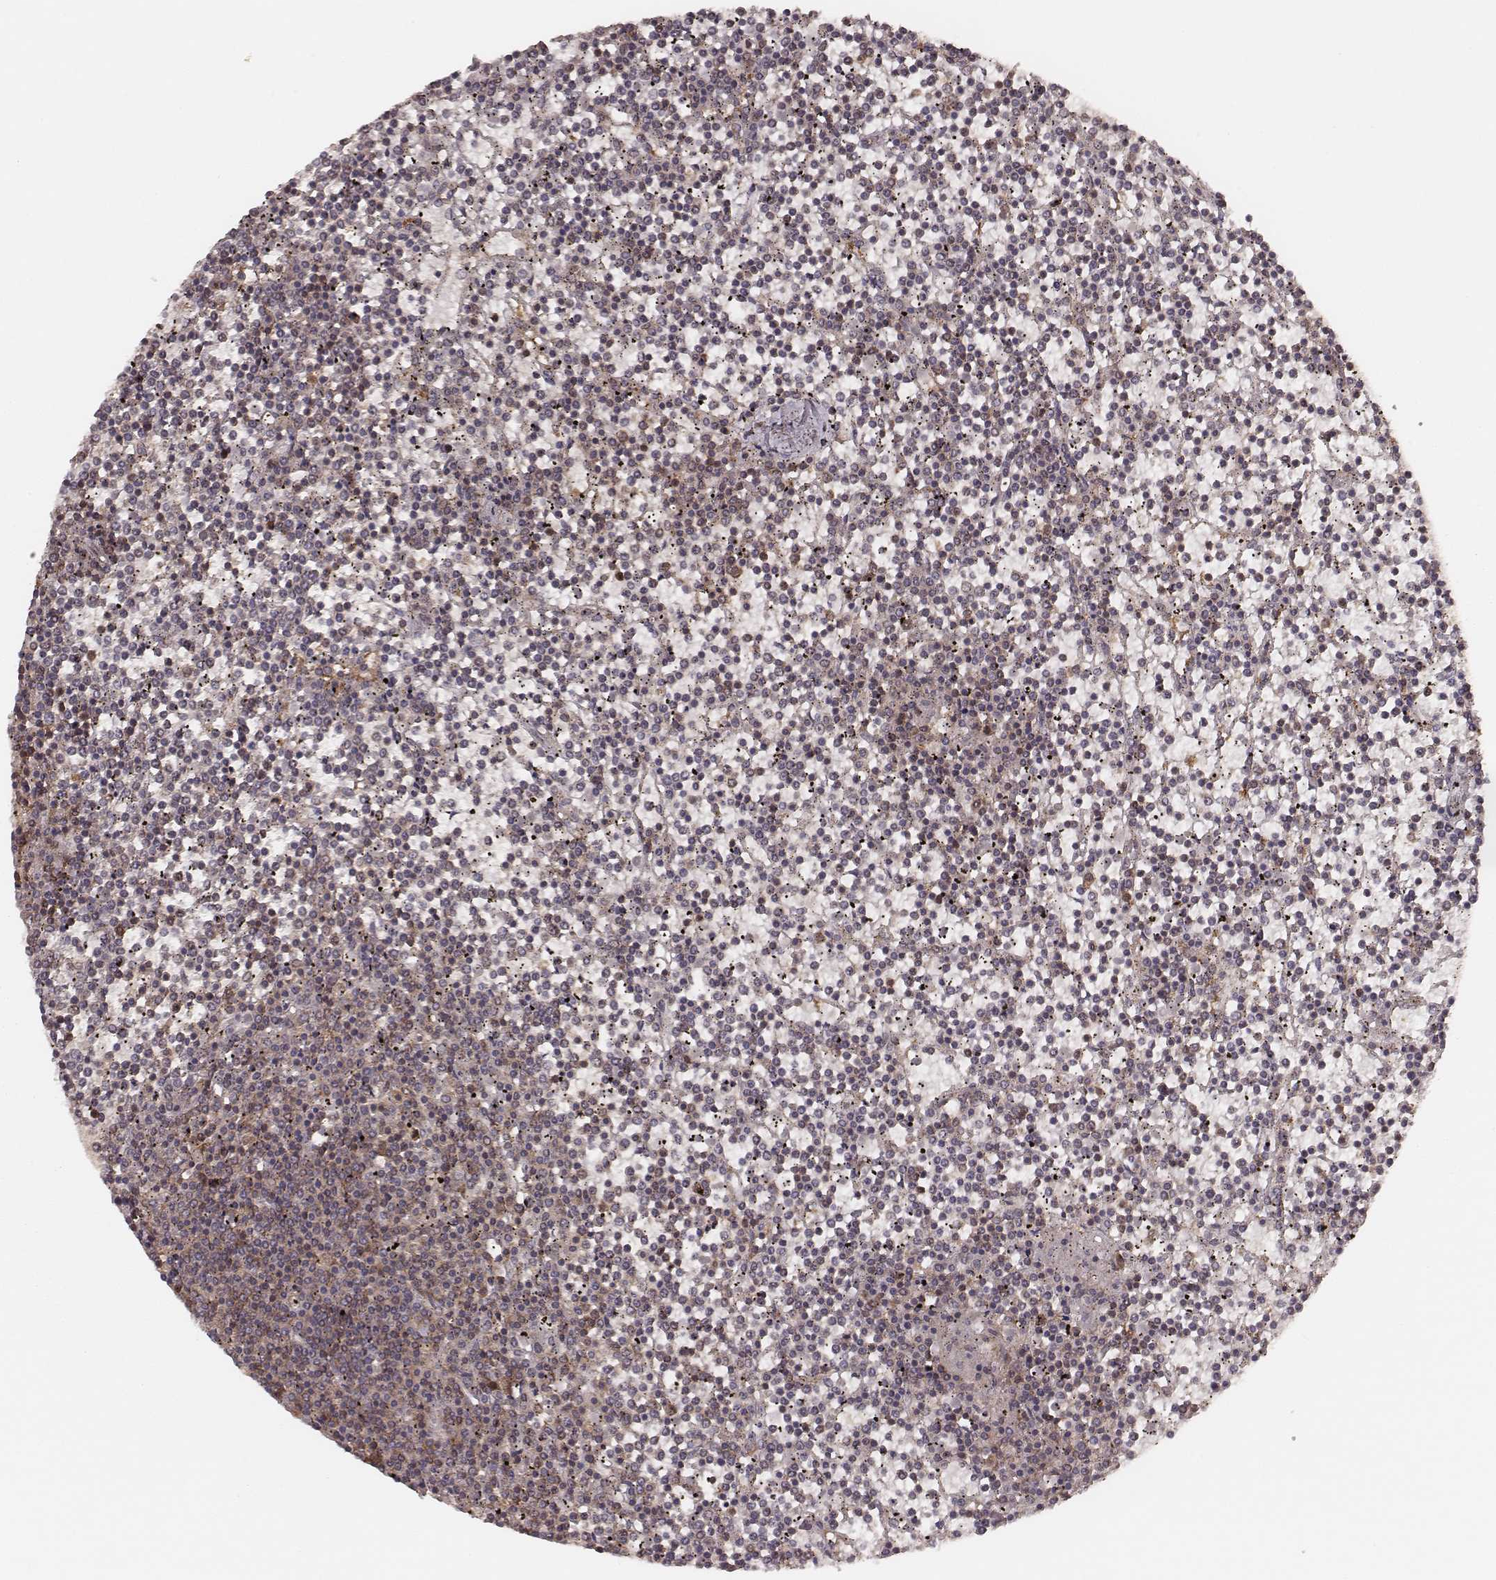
{"staining": {"intensity": "moderate", "quantity": "25%-75%", "location": "cytoplasmic/membranous"}, "tissue": "lymphoma", "cell_type": "Tumor cells", "image_type": "cancer", "snomed": [{"axis": "morphology", "description": "Malignant lymphoma, non-Hodgkin's type, Low grade"}, {"axis": "topography", "description": "Spleen"}], "caption": "A brown stain shows moderate cytoplasmic/membranous staining of a protein in low-grade malignant lymphoma, non-Hodgkin's type tumor cells. The protein is shown in brown color, while the nuclei are stained blue.", "gene": "CARS1", "patient": {"sex": "female", "age": 19}}